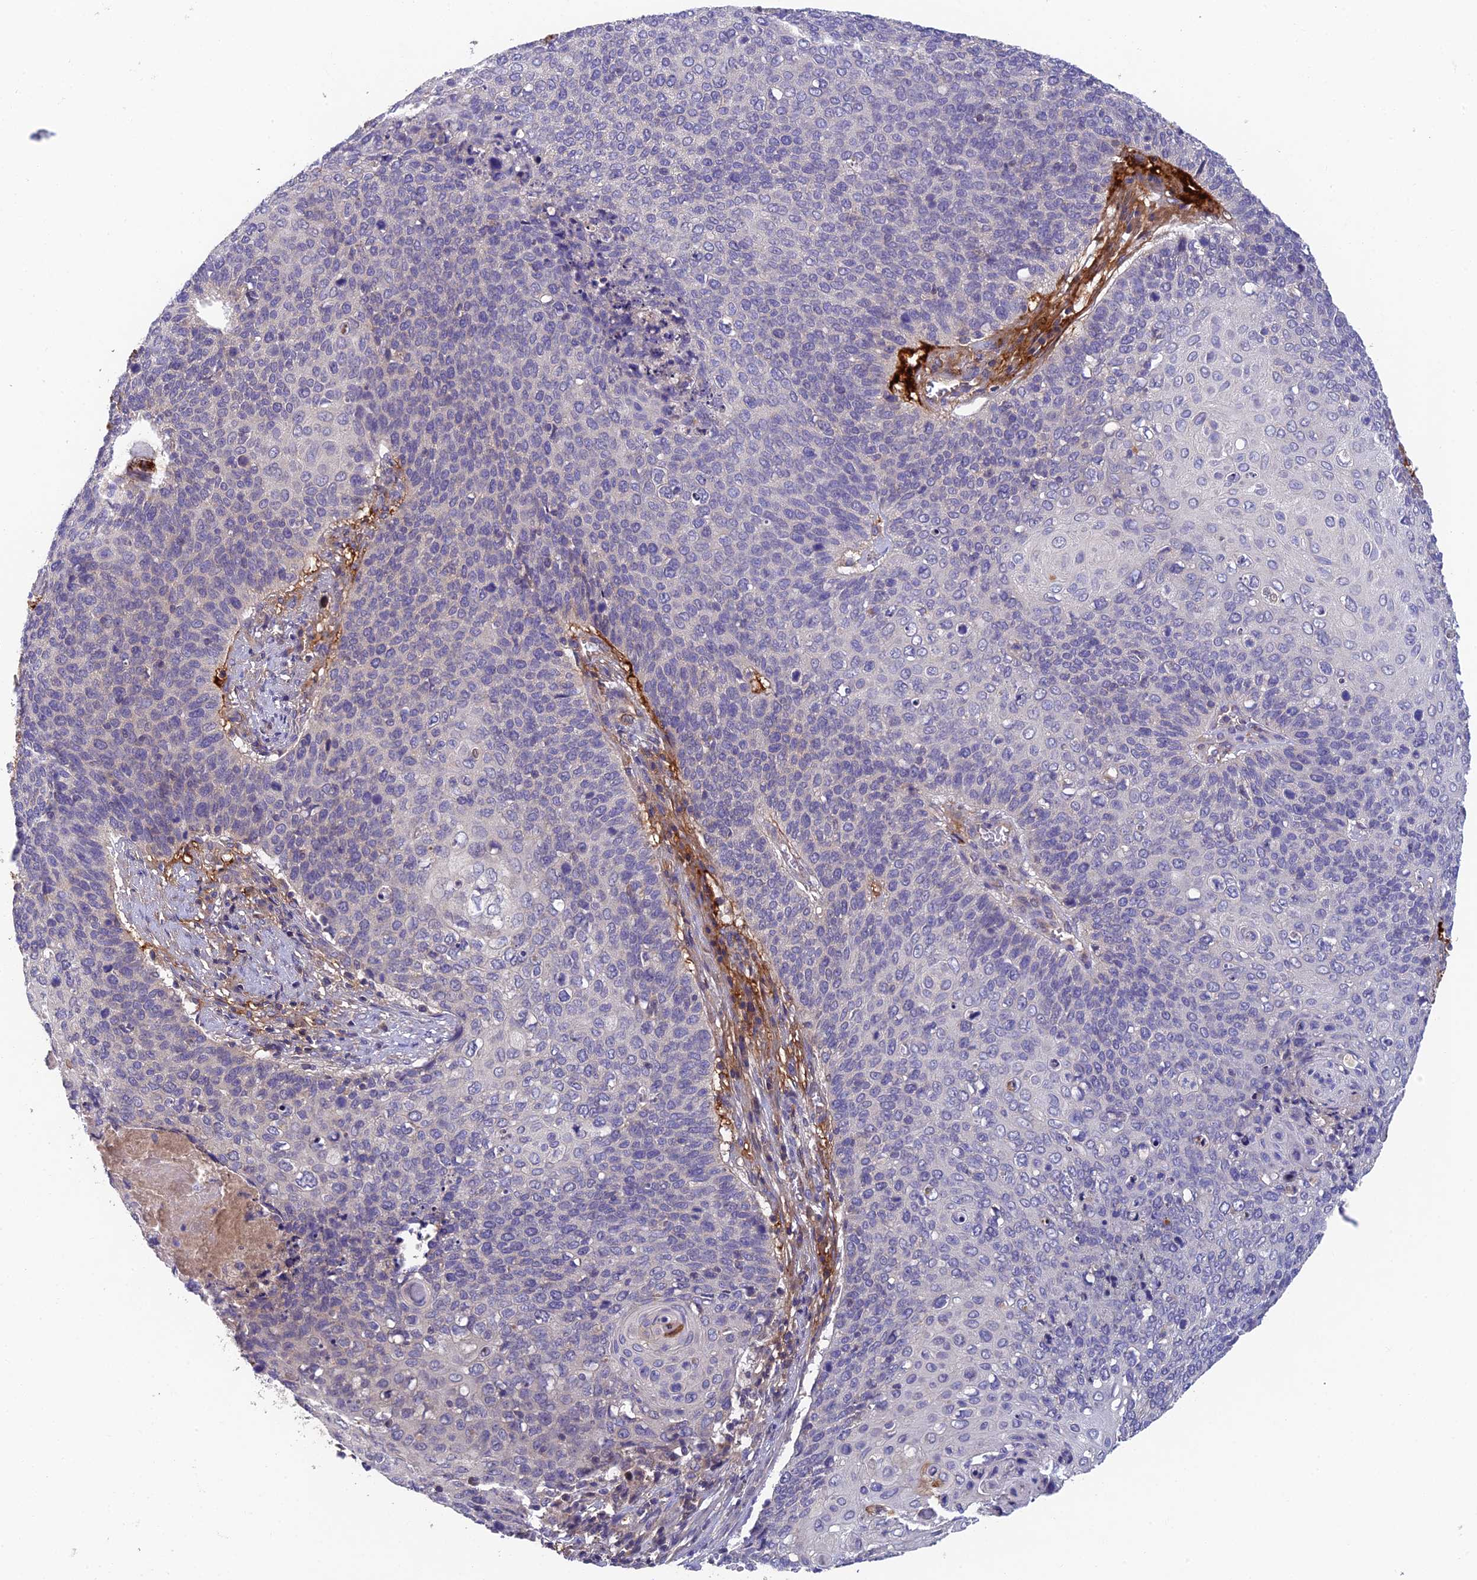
{"staining": {"intensity": "negative", "quantity": "none", "location": "none"}, "tissue": "cervical cancer", "cell_type": "Tumor cells", "image_type": "cancer", "snomed": [{"axis": "morphology", "description": "Squamous cell carcinoma, NOS"}, {"axis": "topography", "description": "Cervix"}], "caption": "High magnification brightfield microscopy of cervical cancer (squamous cell carcinoma) stained with DAB (brown) and counterstained with hematoxylin (blue): tumor cells show no significant staining.", "gene": "ADAMTS13", "patient": {"sex": "female", "age": 39}}